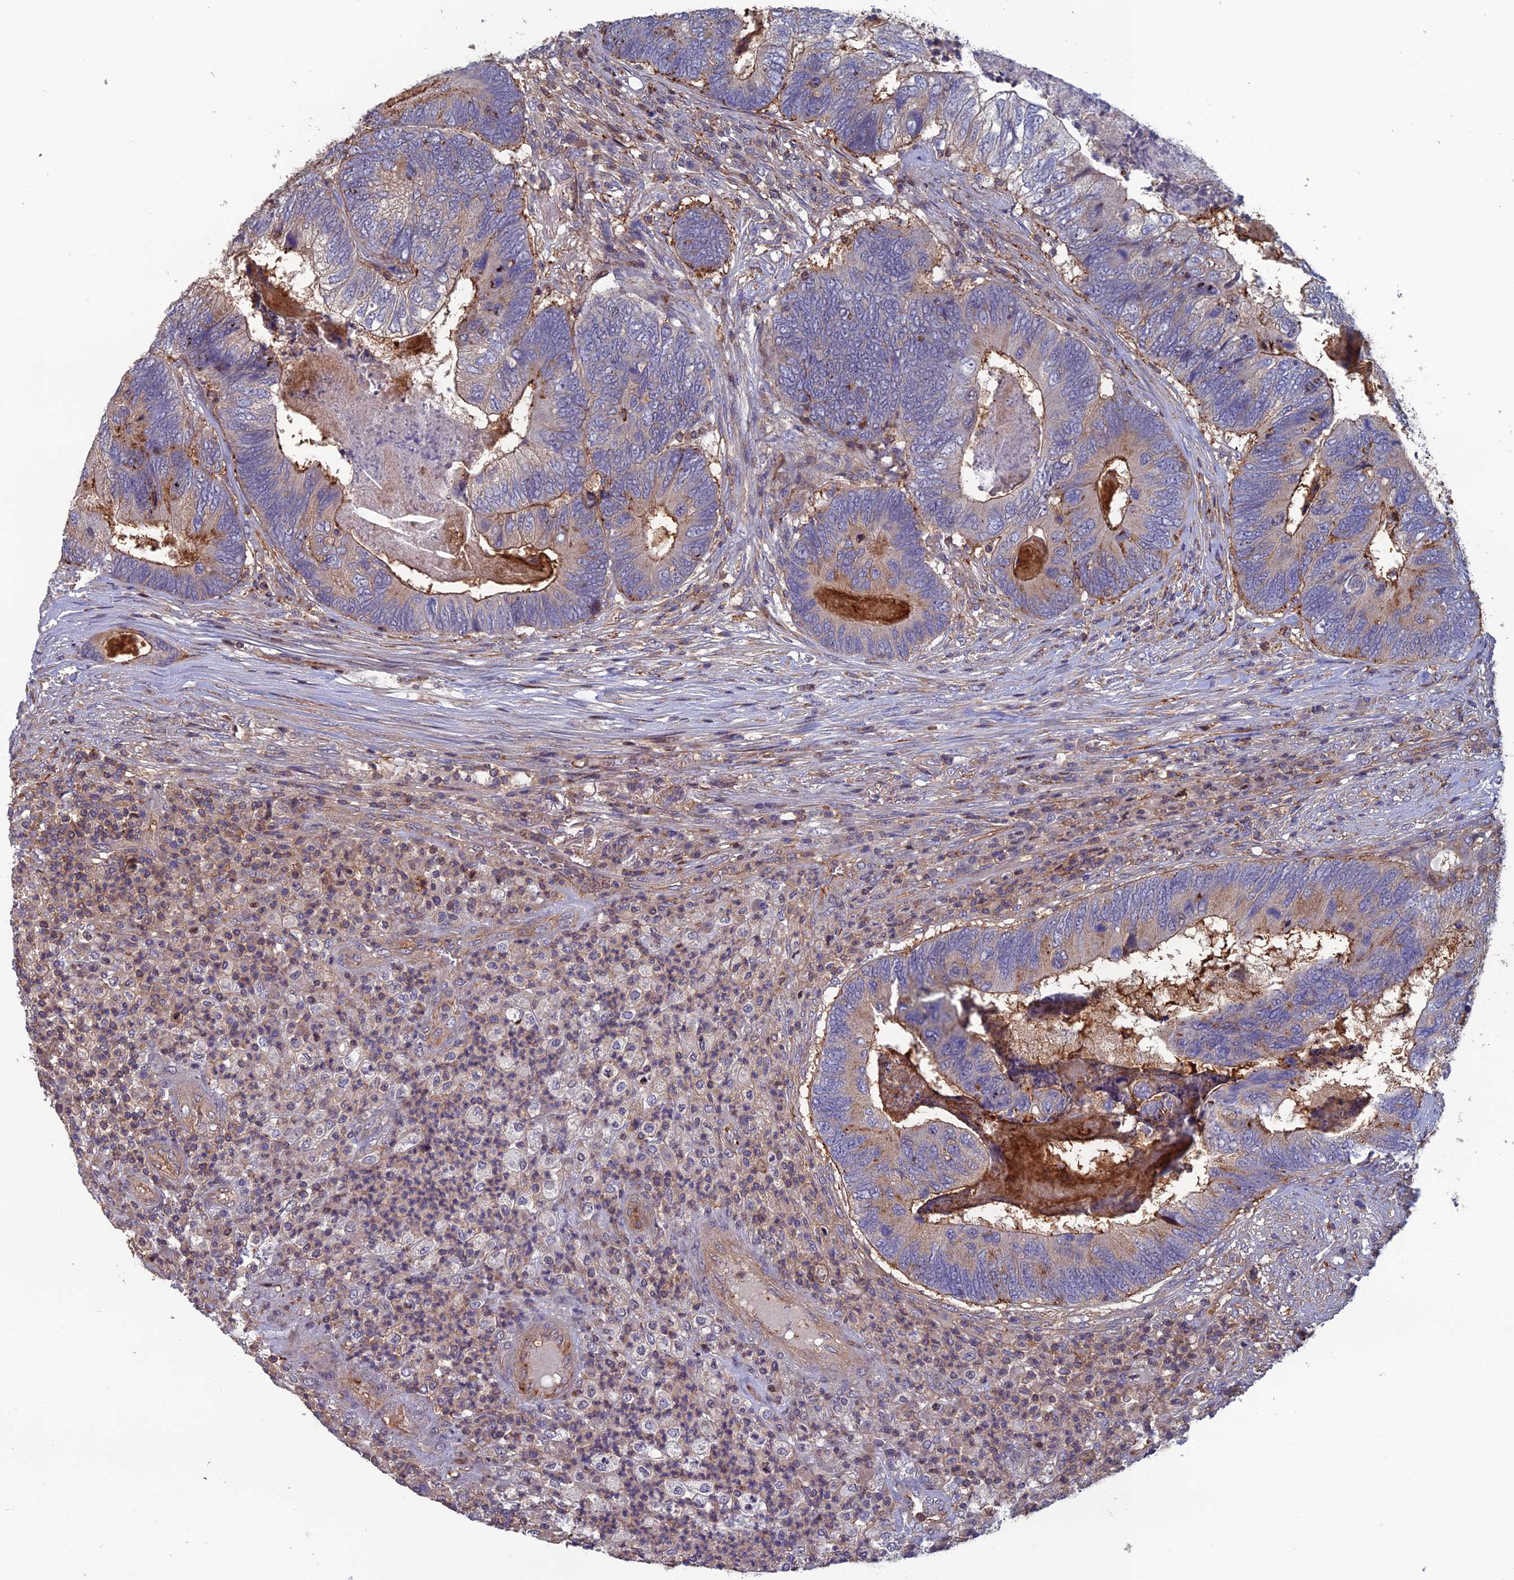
{"staining": {"intensity": "moderate", "quantity": "<25%", "location": "cytoplasmic/membranous"}, "tissue": "colorectal cancer", "cell_type": "Tumor cells", "image_type": "cancer", "snomed": [{"axis": "morphology", "description": "Adenocarcinoma, NOS"}, {"axis": "topography", "description": "Colon"}], "caption": "About <25% of tumor cells in human adenocarcinoma (colorectal) display moderate cytoplasmic/membranous protein expression as visualized by brown immunohistochemical staining.", "gene": "C15orf62", "patient": {"sex": "female", "age": 67}}